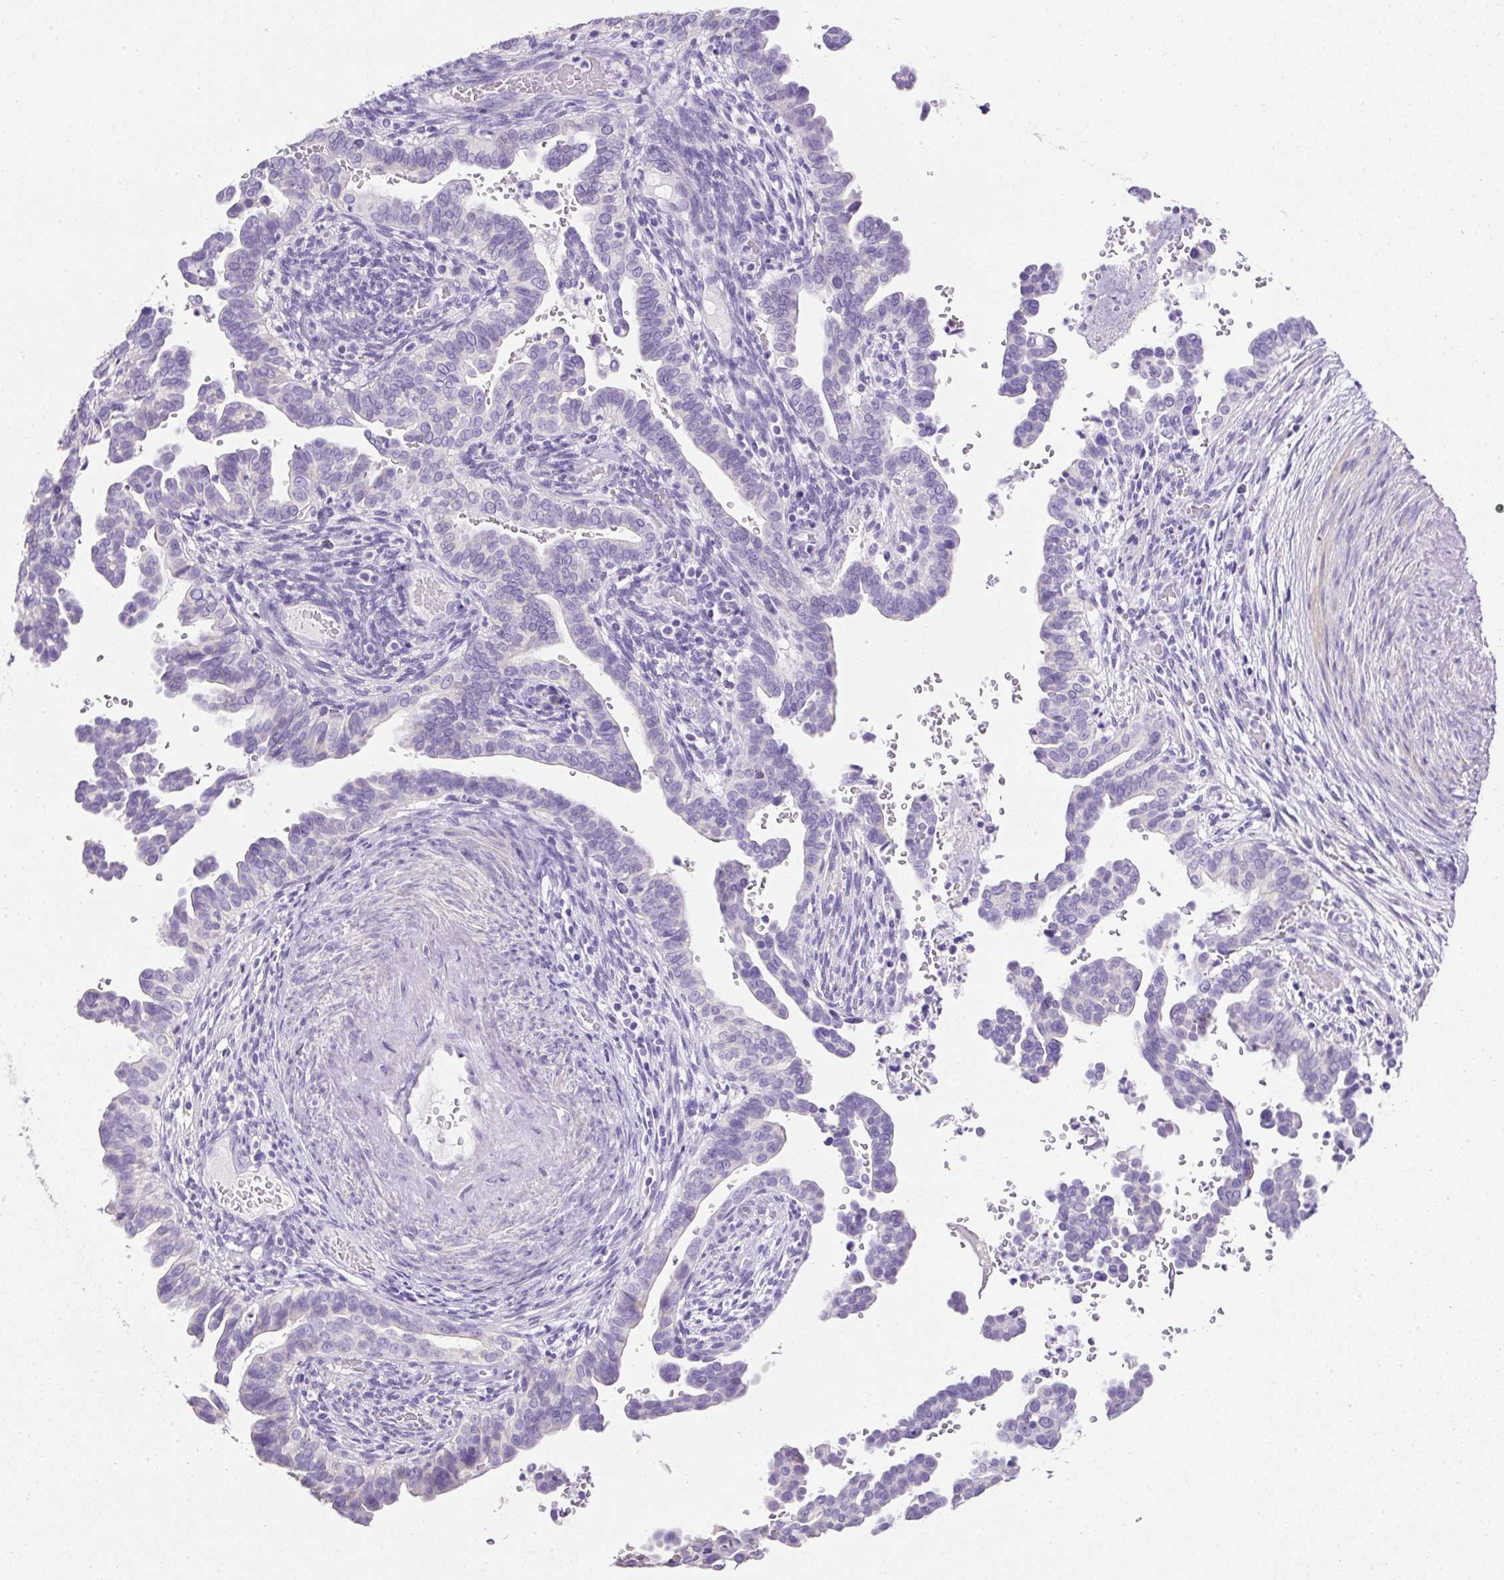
{"staining": {"intensity": "negative", "quantity": "none", "location": "none"}, "tissue": "cervical cancer", "cell_type": "Tumor cells", "image_type": "cancer", "snomed": [{"axis": "morphology", "description": "Adenocarcinoma, NOS"}, {"axis": "morphology", "description": "Adenocarcinoma, Low grade"}, {"axis": "topography", "description": "Cervix"}], "caption": "The histopathology image reveals no significant expression in tumor cells of cervical cancer. (Immunohistochemistry (ihc), brightfield microscopy, high magnification).", "gene": "C2CD4C", "patient": {"sex": "female", "age": 35}}